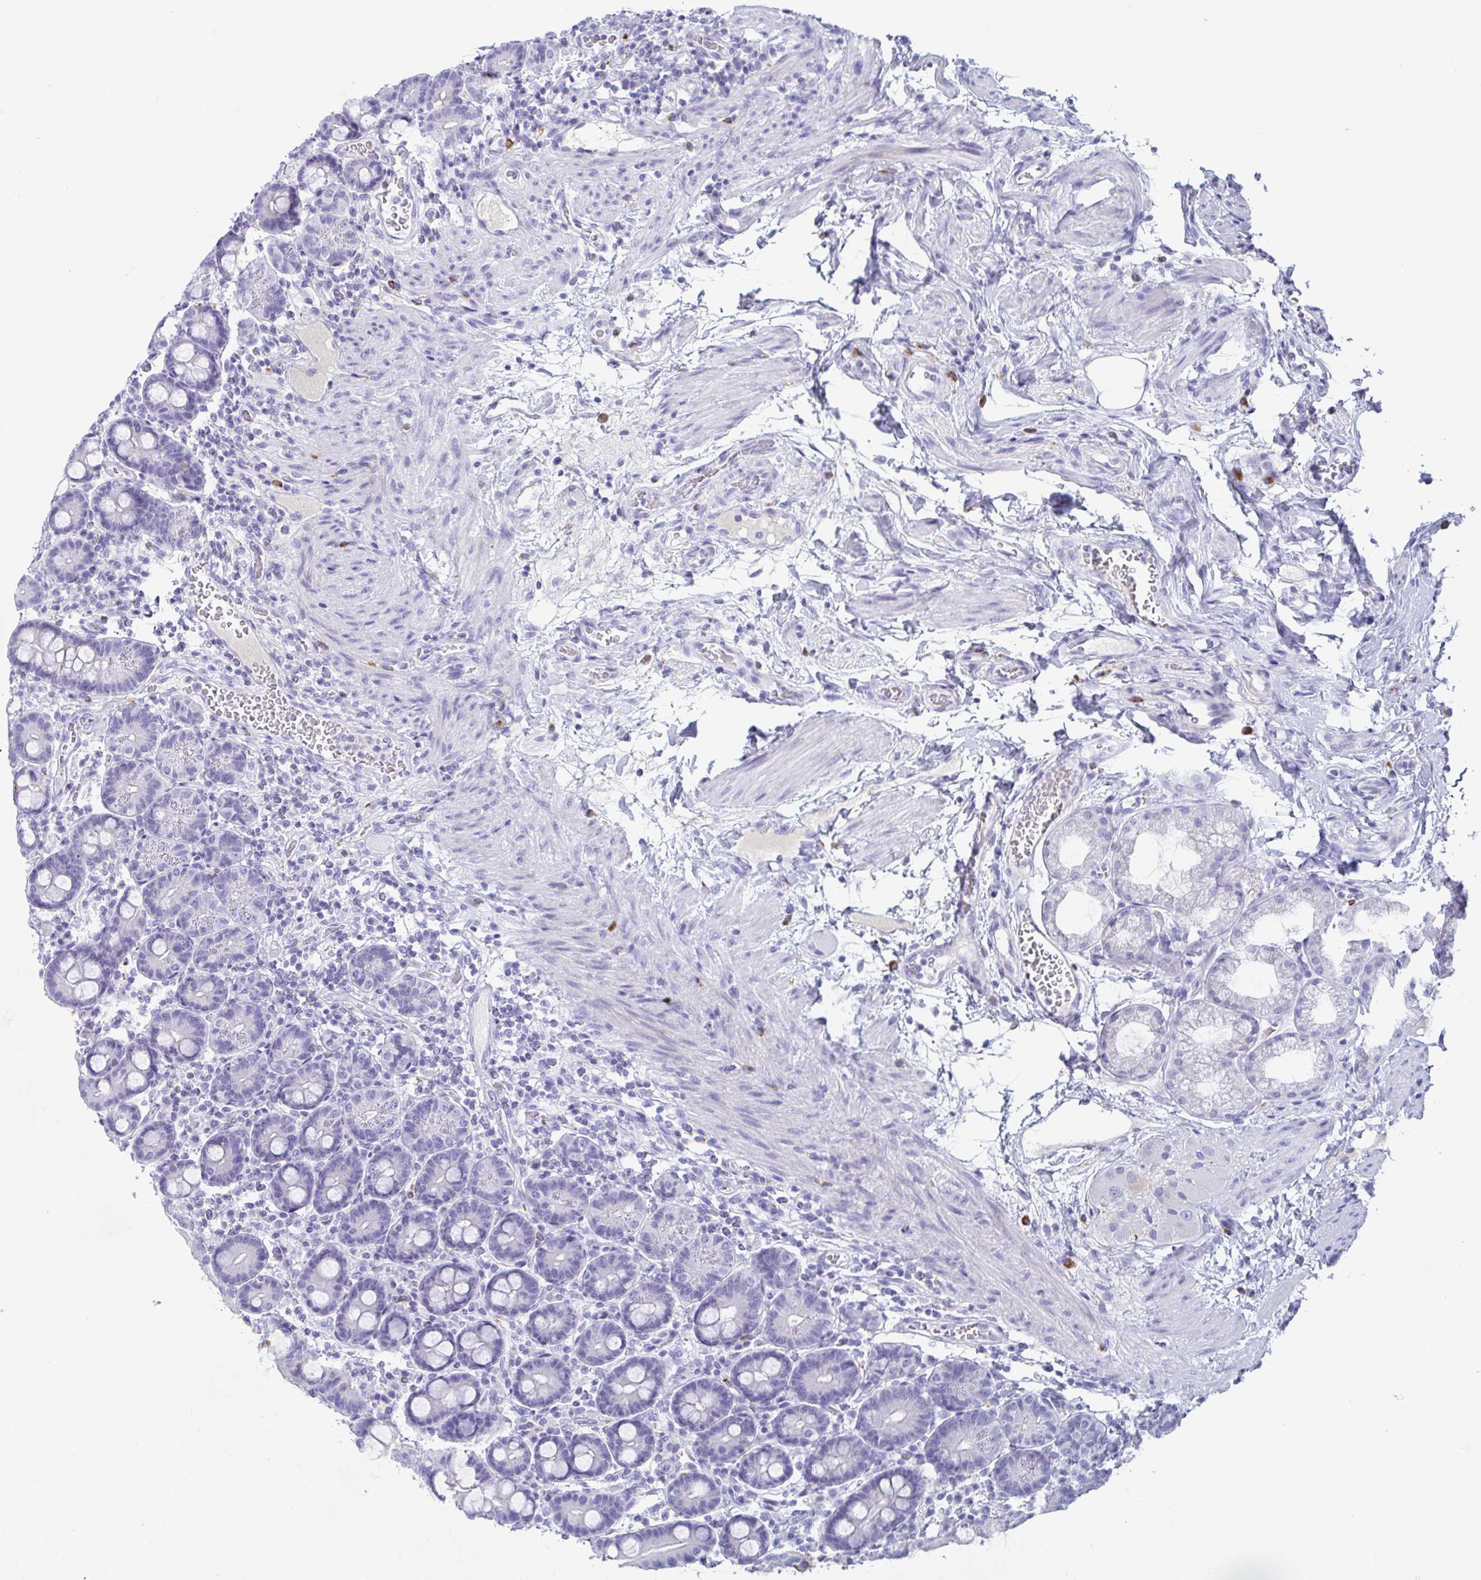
{"staining": {"intensity": "negative", "quantity": "none", "location": "none"}, "tissue": "duodenum", "cell_type": "Glandular cells", "image_type": "normal", "snomed": [{"axis": "morphology", "description": "Normal tissue, NOS"}, {"axis": "topography", "description": "Duodenum"}], "caption": "A photomicrograph of human duodenum is negative for staining in glandular cells. (DAB IHC visualized using brightfield microscopy, high magnification).", "gene": "PLA2G1B", "patient": {"sex": "male", "age": 59}}